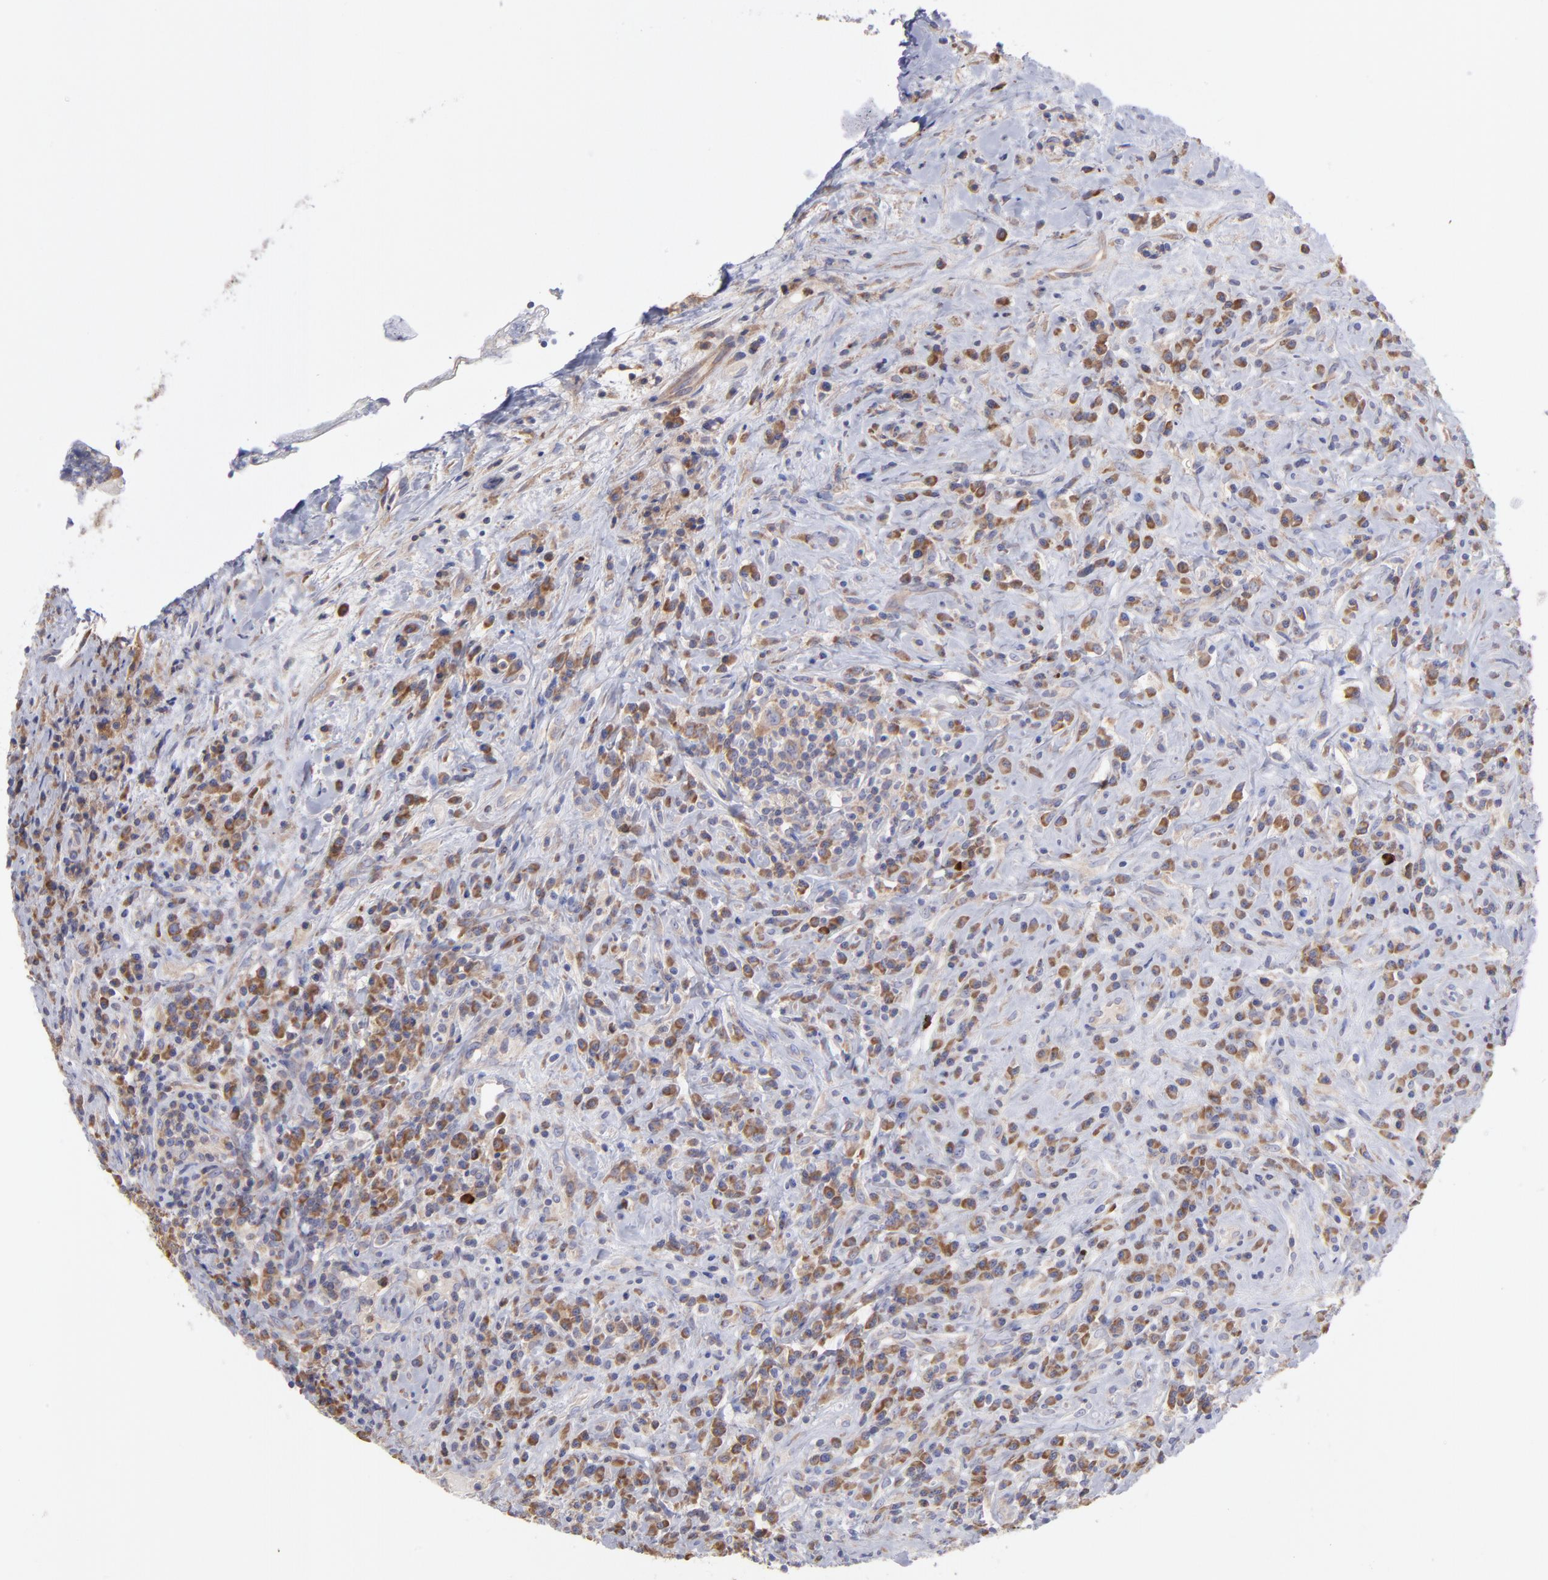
{"staining": {"intensity": "moderate", "quantity": ">75%", "location": "cytoplasmic/membranous"}, "tissue": "lymphoma", "cell_type": "Tumor cells", "image_type": "cancer", "snomed": [{"axis": "morphology", "description": "Hodgkin's disease, NOS"}, {"axis": "topography", "description": "Lymph node"}], "caption": "Immunohistochemical staining of human Hodgkin's disease displays moderate cytoplasmic/membranous protein staining in about >75% of tumor cells.", "gene": "RPLP0", "patient": {"sex": "female", "age": 25}}